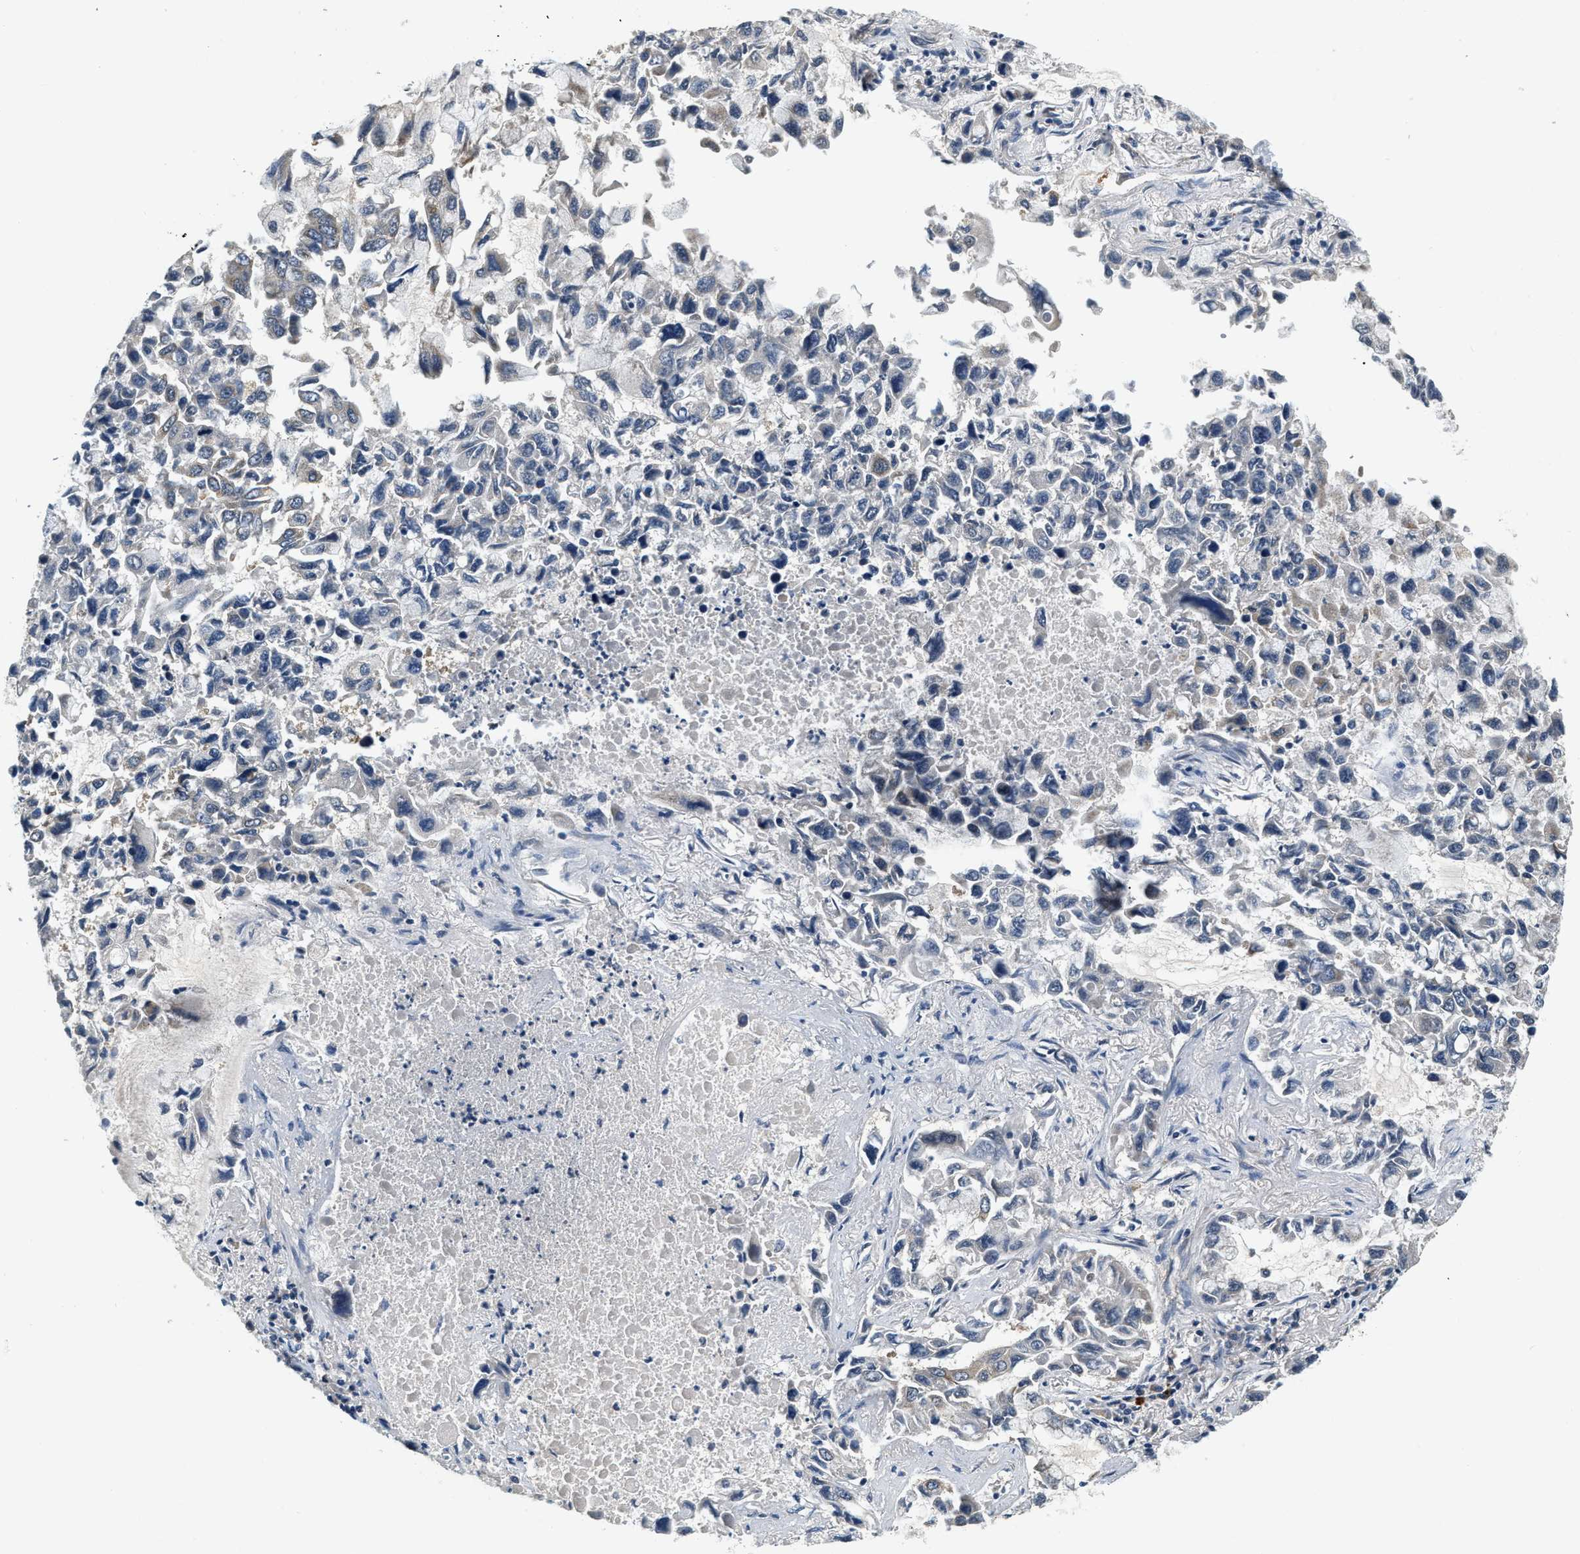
{"staining": {"intensity": "negative", "quantity": "none", "location": "none"}, "tissue": "lung cancer", "cell_type": "Tumor cells", "image_type": "cancer", "snomed": [{"axis": "morphology", "description": "Adenocarcinoma, NOS"}, {"axis": "topography", "description": "Lung"}], "caption": "Immunohistochemical staining of human lung adenocarcinoma demonstrates no significant staining in tumor cells.", "gene": "YAE1", "patient": {"sex": "male", "age": 64}}